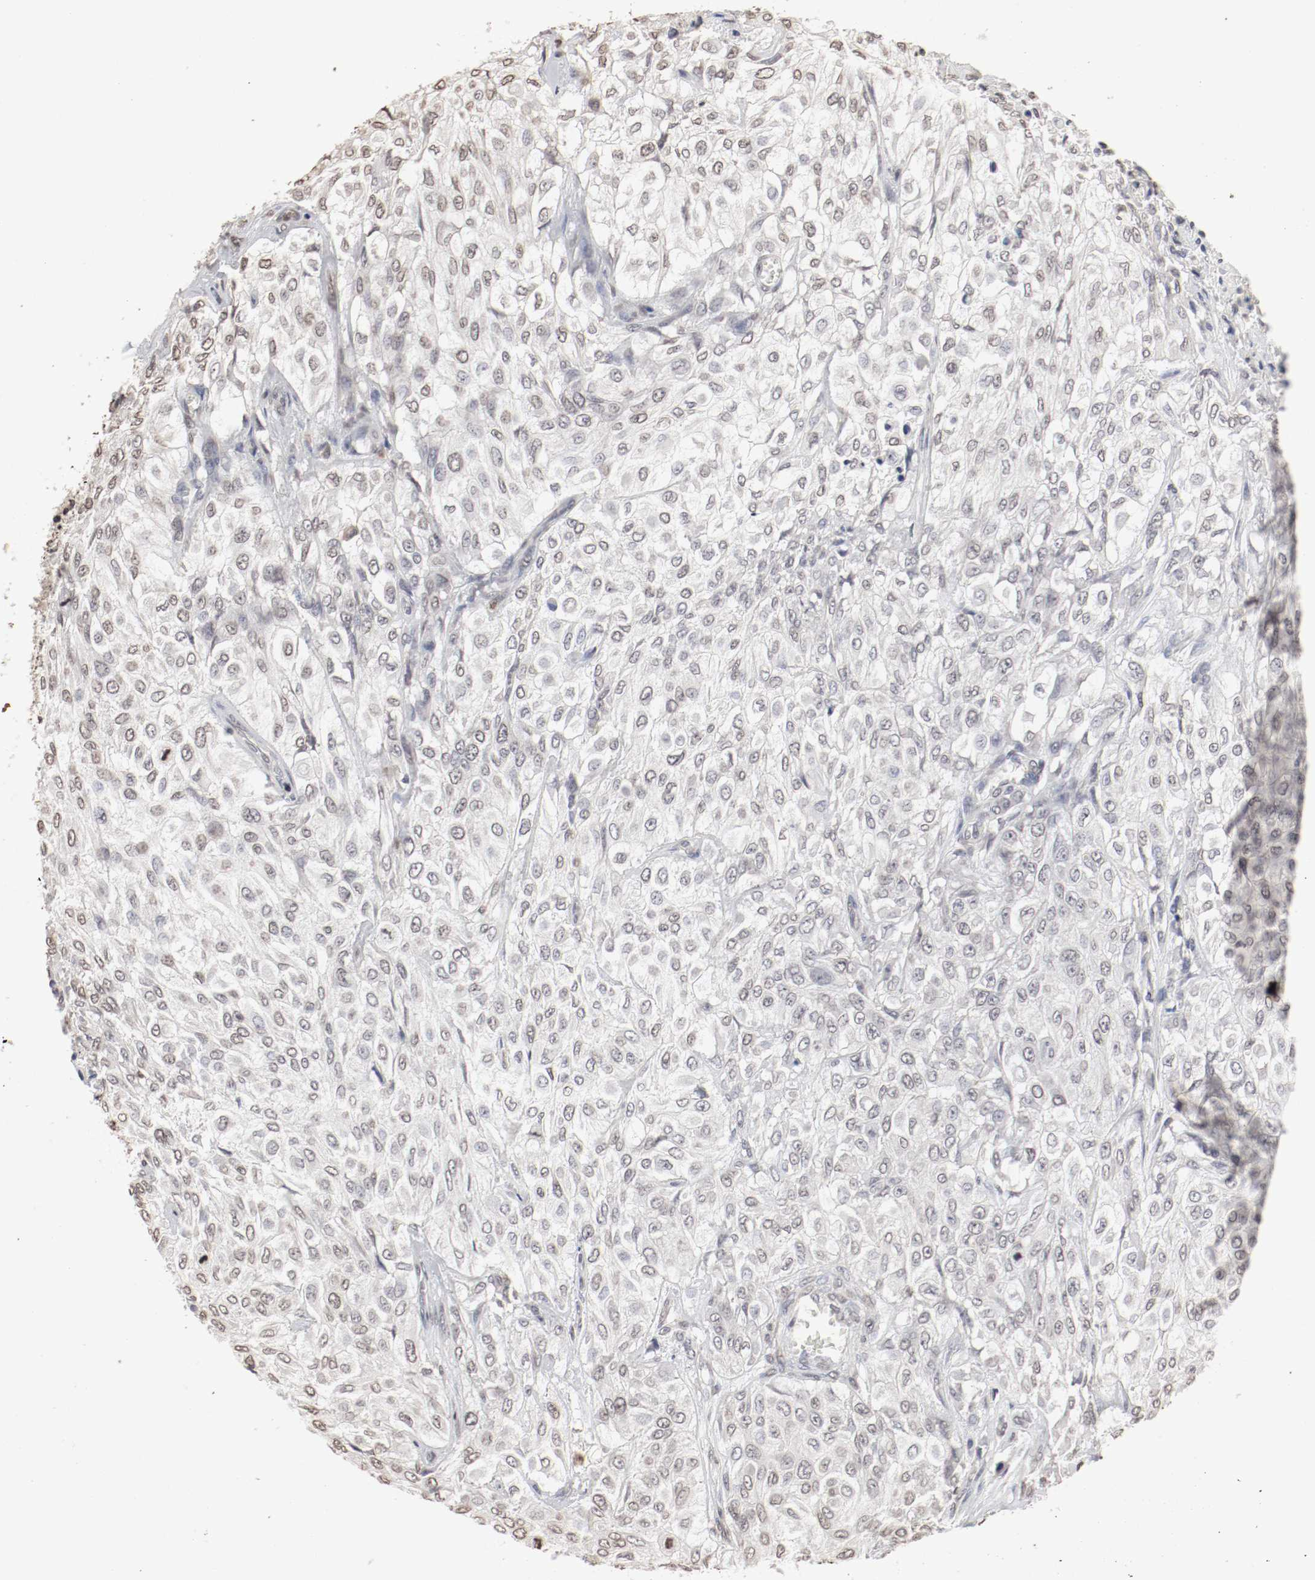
{"staining": {"intensity": "weak", "quantity": "<25%", "location": "nuclear"}, "tissue": "urothelial cancer", "cell_type": "Tumor cells", "image_type": "cancer", "snomed": [{"axis": "morphology", "description": "Urothelial carcinoma, High grade"}, {"axis": "topography", "description": "Urinary bladder"}], "caption": "Tumor cells are negative for protein expression in human high-grade urothelial carcinoma.", "gene": "WASL", "patient": {"sex": "male", "age": 57}}